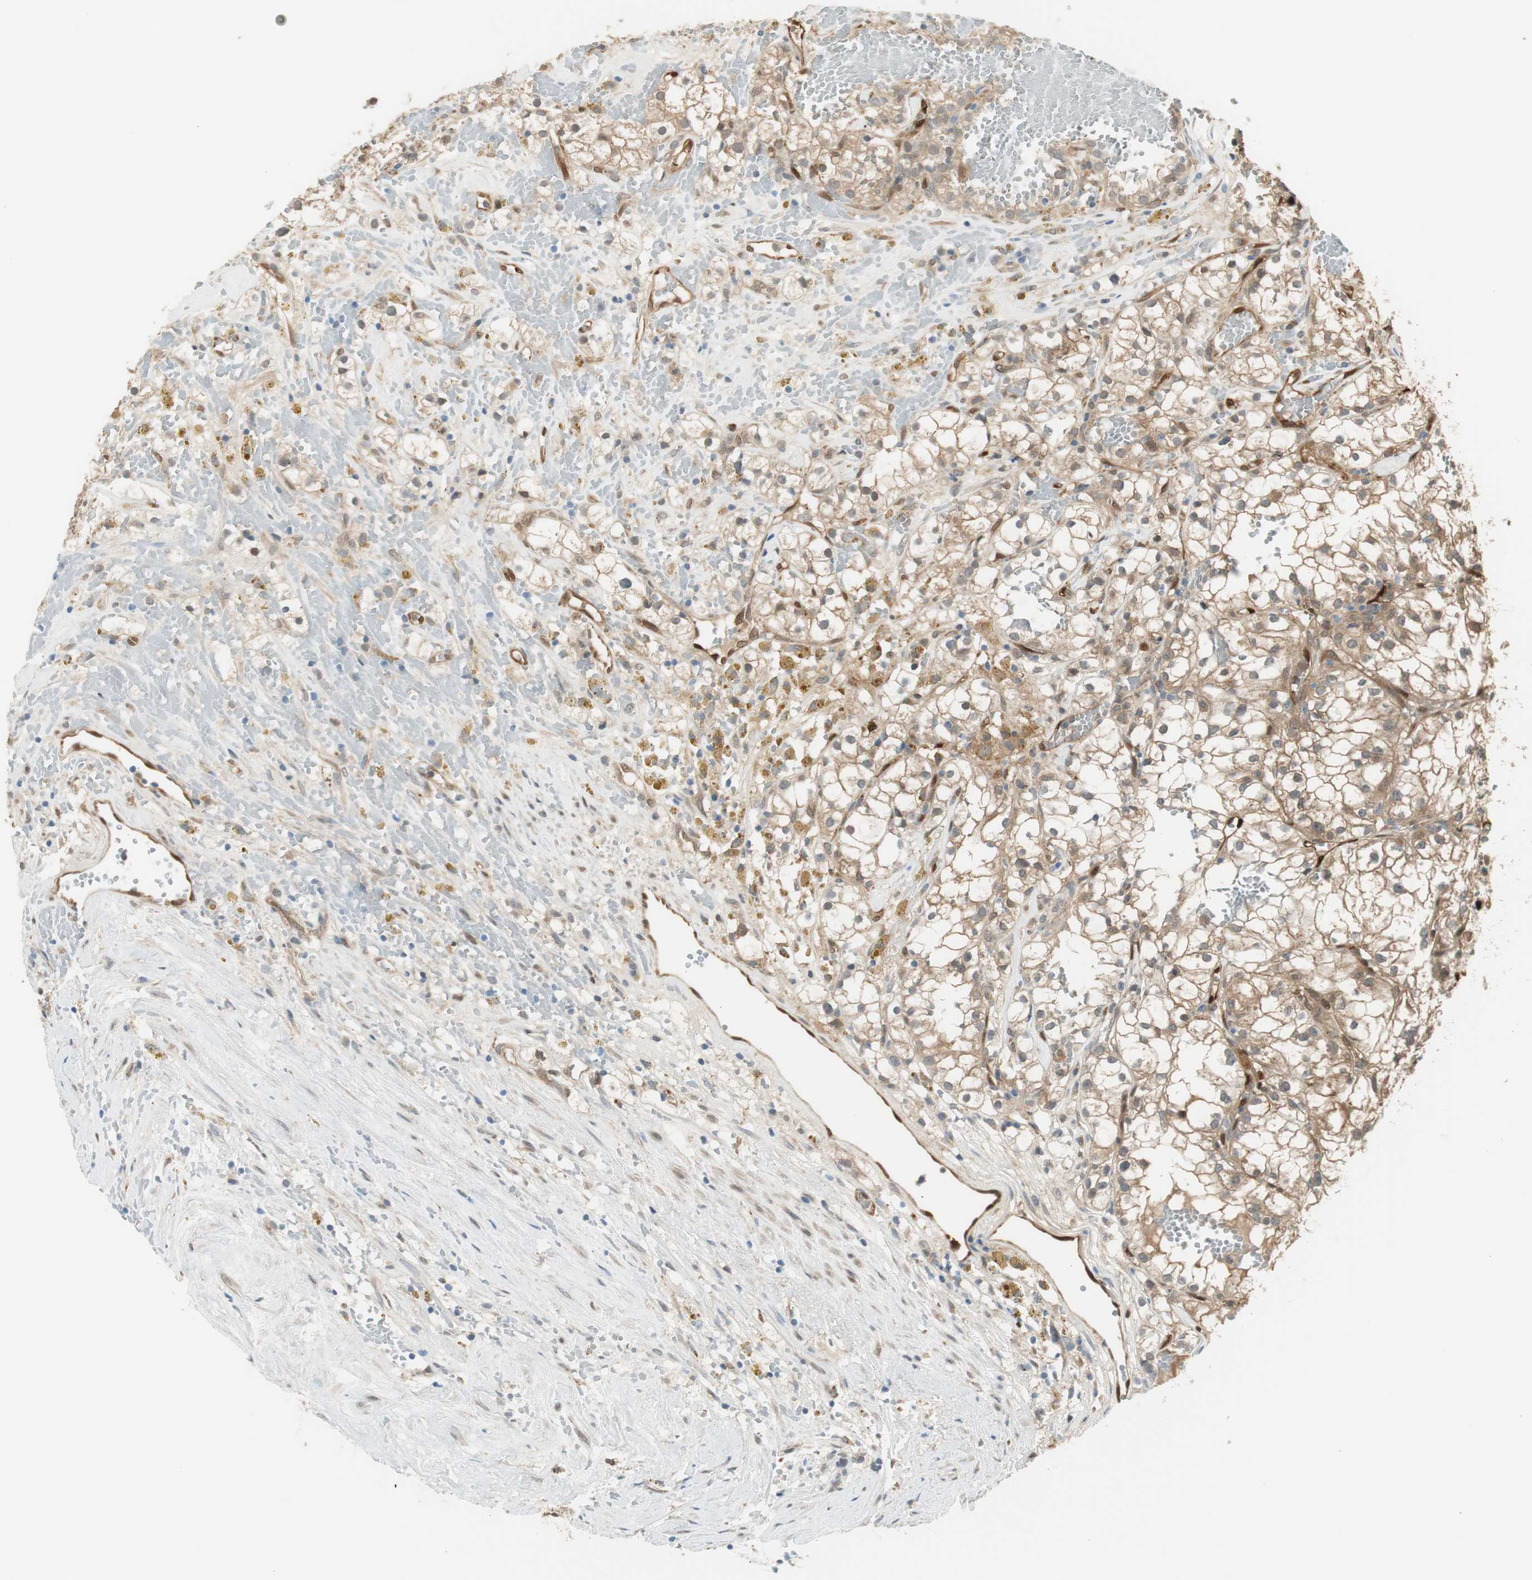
{"staining": {"intensity": "moderate", "quantity": ">75%", "location": "cytoplasmic/membranous"}, "tissue": "renal cancer", "cell_type": "Tumor cells", "image_type": "cancer", "snomed": [{"axis": "morphology", "description": "Adenocarcinoma, NOS"}, {"axis": "topography", "description": "Kidney"}], "caption": "Immunohistochemistry micrograph of renal adenocarcinoma stained for a protein (brown), which demonstrates medium levels of moderate cytoplasmic/membranous positivity in approximately >75% of tumor cells.", "gene": "SERPINB6", "patient": {"sex": "male", "age": 56}}